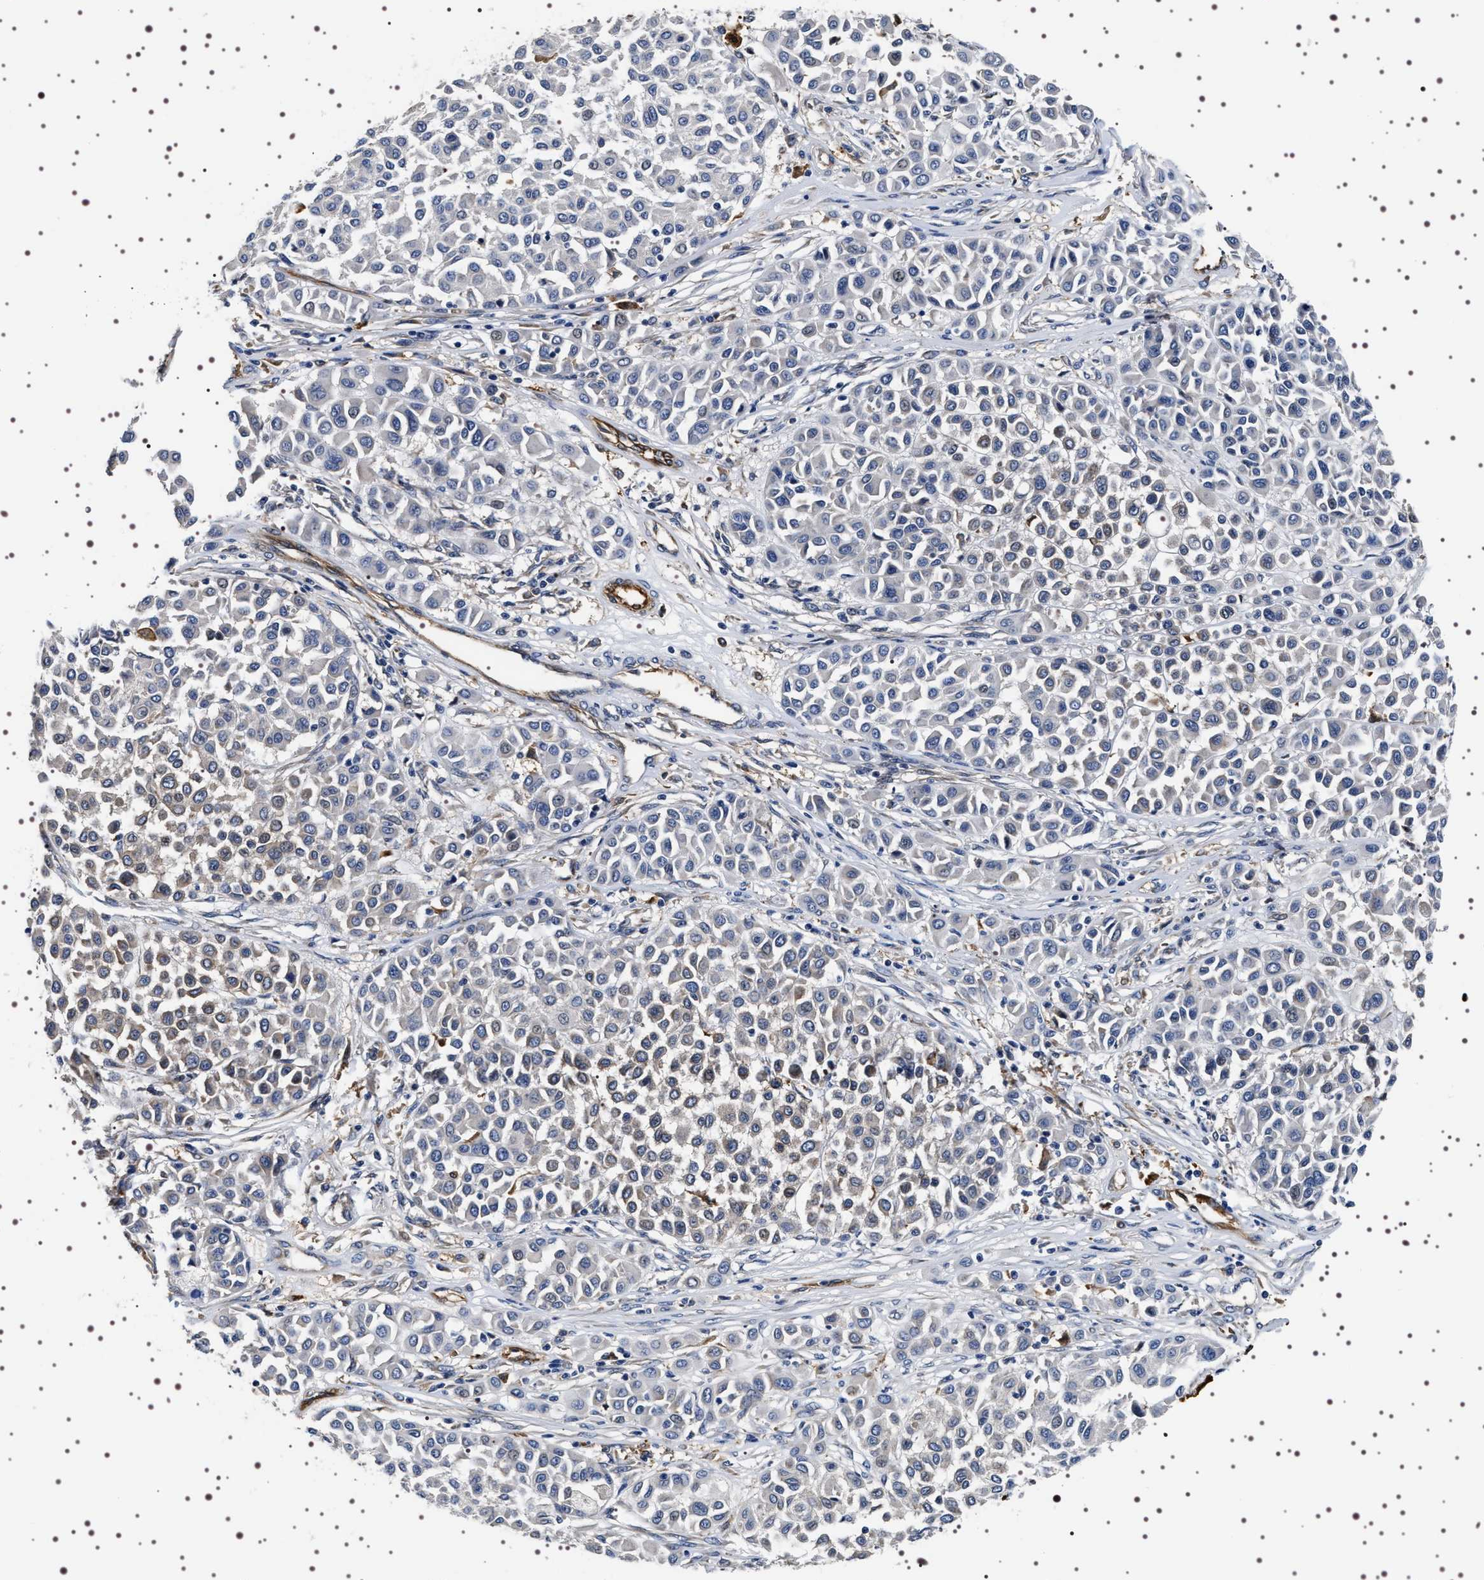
{"staining": {"intensity": "weak", "quantity": "<25%", "location": "cytoplasmic/membranous"}, "tissue": "melanoma", "cell_type": "Tumor cells", "image_type": "cancer", "snomed": [{"axis": "morphology", "description": "Malignant melanoma, Metastatic site"}, {"axis": "topography", "description": "Soft tissue"}], "caption": "An IHC photomicrograph of melanoma is shown. There is no staining in tumor cells of melanoma.", "gene": "ALPL", "patient": {"sex": "male", "age": 41}}